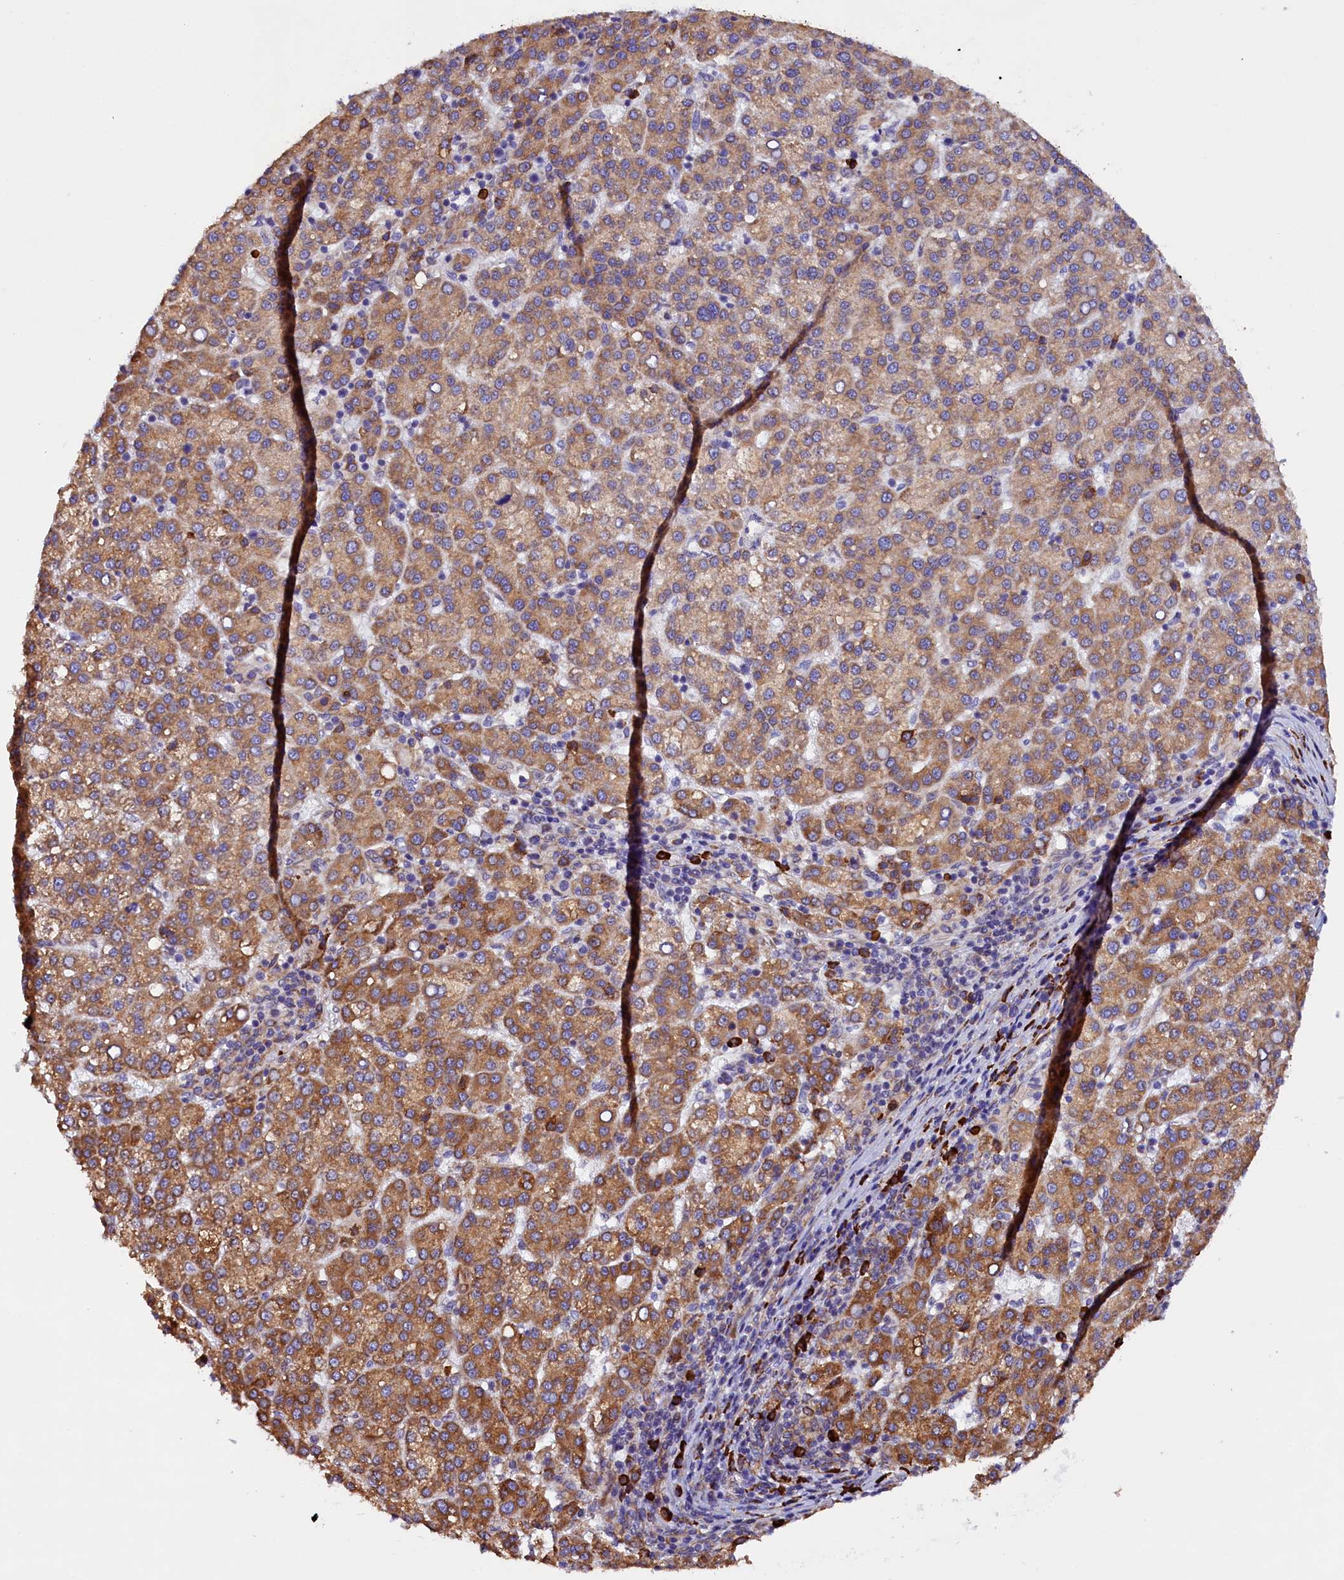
{"staining": {"intensity": "moderate", "quantity": ">75%", "location": "cytoplasmic/membranous"}, "tissue": "liver cancer", "cell_type": "Tumor cells", "image_type": "cancer", "snomed": [{"axis": "morphology", "description": "Carcinoma, Hepatocellular, NOS"}, {"axis": "topography", "description": "Liver"}], "caption": "Moderate cytoplasmic/membranous protein expression is identified in approximately >75% of tumor cells in liver cancer.", "gene": "CAPS2", "patient": {"sex": "female", "age": 58}}